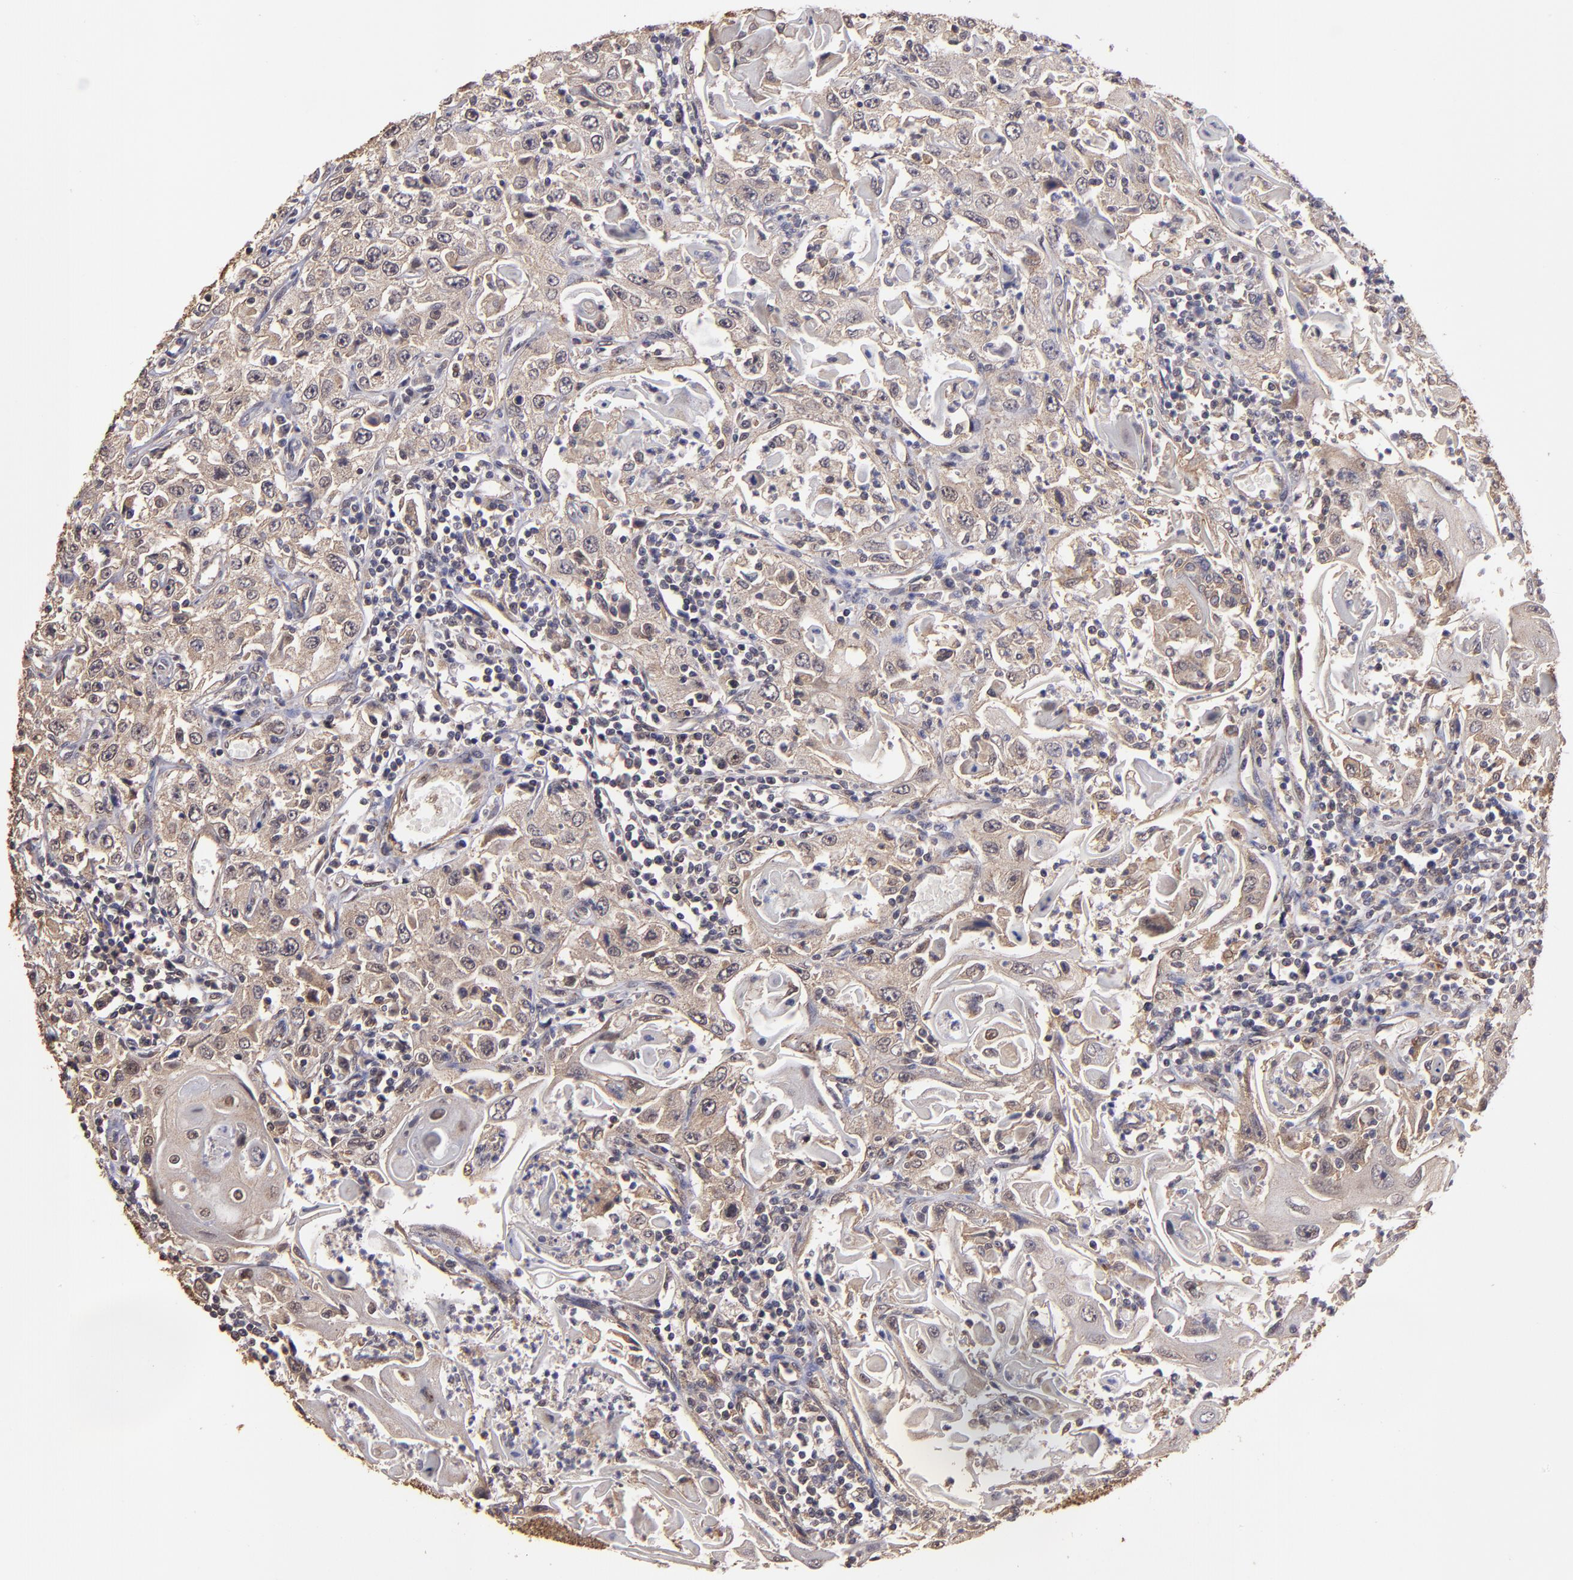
{"staining": {"intensity": "weak", "quantity": ">75%", "location": "cytoplasmic/membranous"}, "tissue": "head and neck cancer", "cell_type": "Tumor cells", "image_type": "cancer", "snomed": [{"axis": "morphology", "description": "Squamous cell carcinoma, NOS"}, {"axis": "topography", "description": "Oral tissue"}, {"axis": "topography", "description": "Head-Neck"}], "caption": "The image displays immunohistochemical staining of head and neck squamous cell carcinoma. There is weak cytoplasmic/membranous positivity is appreciated in approximately >75% of tumor cells. Nuclei are stained in blue.", "gene": "SIPA1L1", "patient": {"sex": "female", "age": 76}}